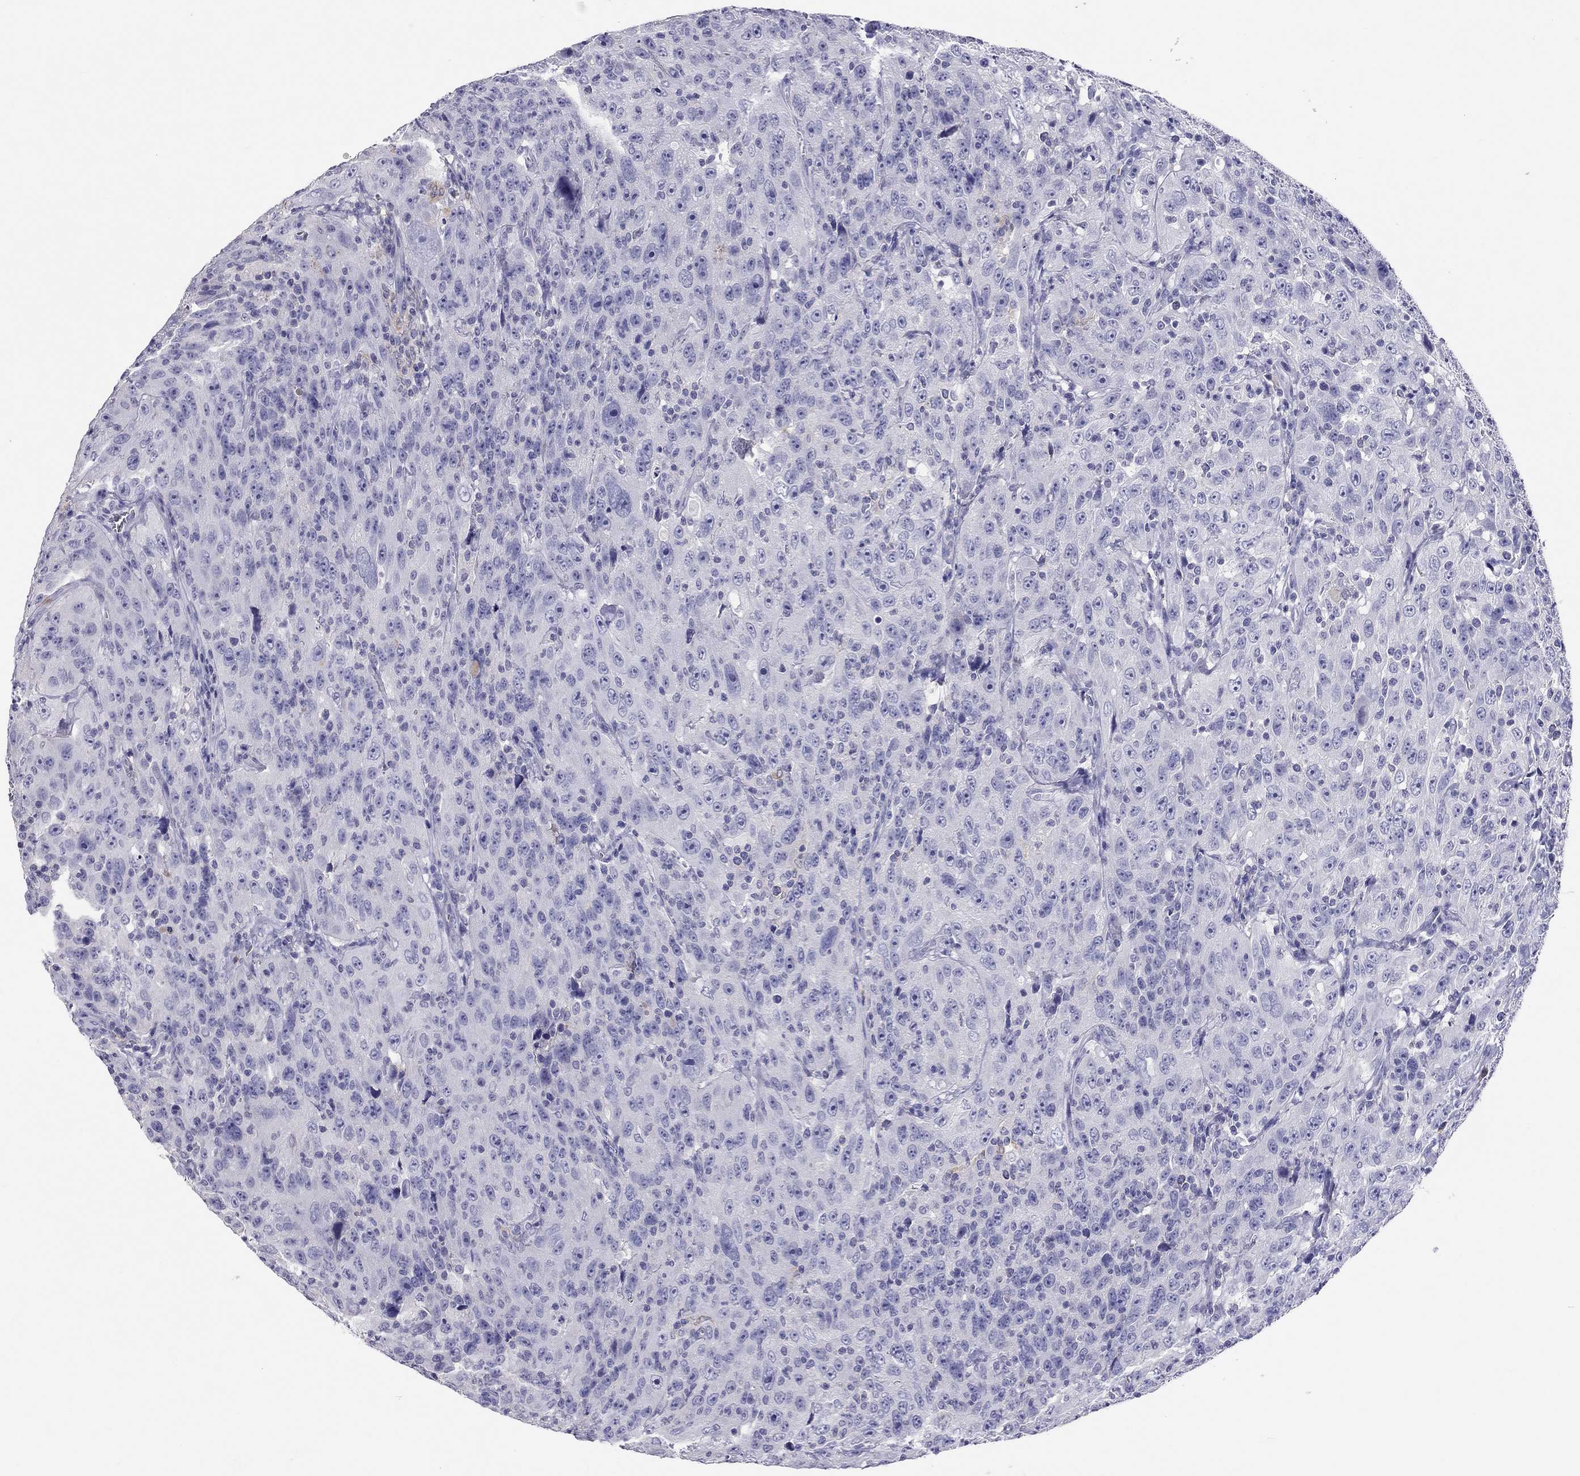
{"staining": {"intensity": "negative", "quantity": "none", "location": "none"}, "tissue": "urothelial cancer", "cell_type": "Tumor cells", "image_type": "cancer", "snomed": [{"axis": "morphology", "description": "Urothelial carcinoma, NOS"}, {"axis": "morphology", "description": "Urothelial carcinoma, High grade"}, {"axis": "topography", "description": "Urinary bladder"}], "caption": "Tumor cells are negative for brown protein staining in high-grade urothelial carcinoma.", "gene": "CALHM1", "patient": {"sex": "female", "age": 73}}